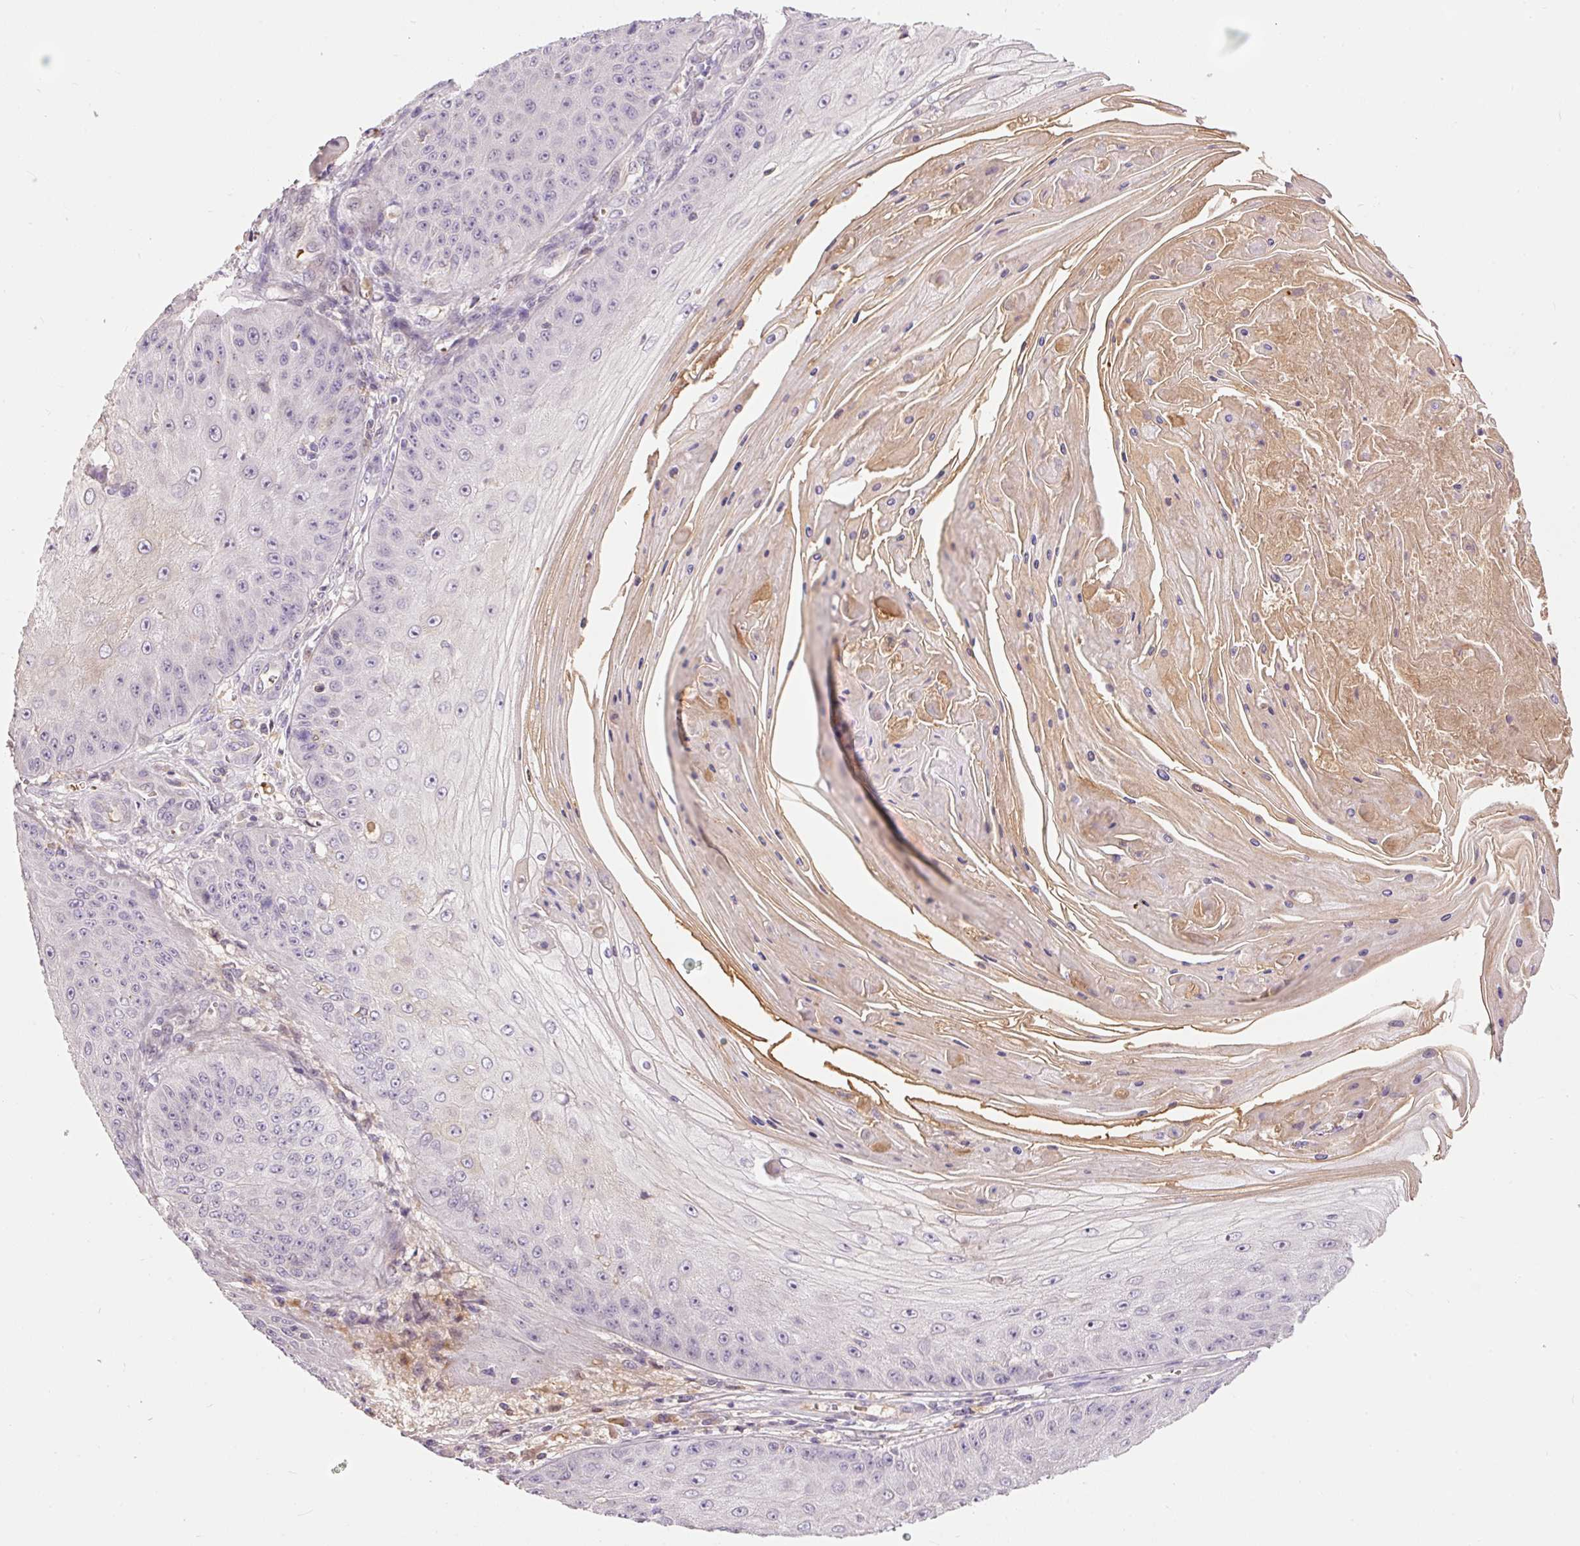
{"staining": {"intensity": "negative", "quantity": "none", "location": "none"}, "tissue": "skin cancer", "cell_type": "Tumor cells", "image_type": "cancer", "snomed": [{"axis": "morphology", "description": "Squamous cell carcinoma, NOS"}, {"axis": "topography", "description": "Skin"}], "caption": "Human squamous cell carcinoma (skin) stained for a protein using IHC reveals no staining in tumor cells.", "gene": "CMTM8", "patient": {"sex": "male", "age": 70}}